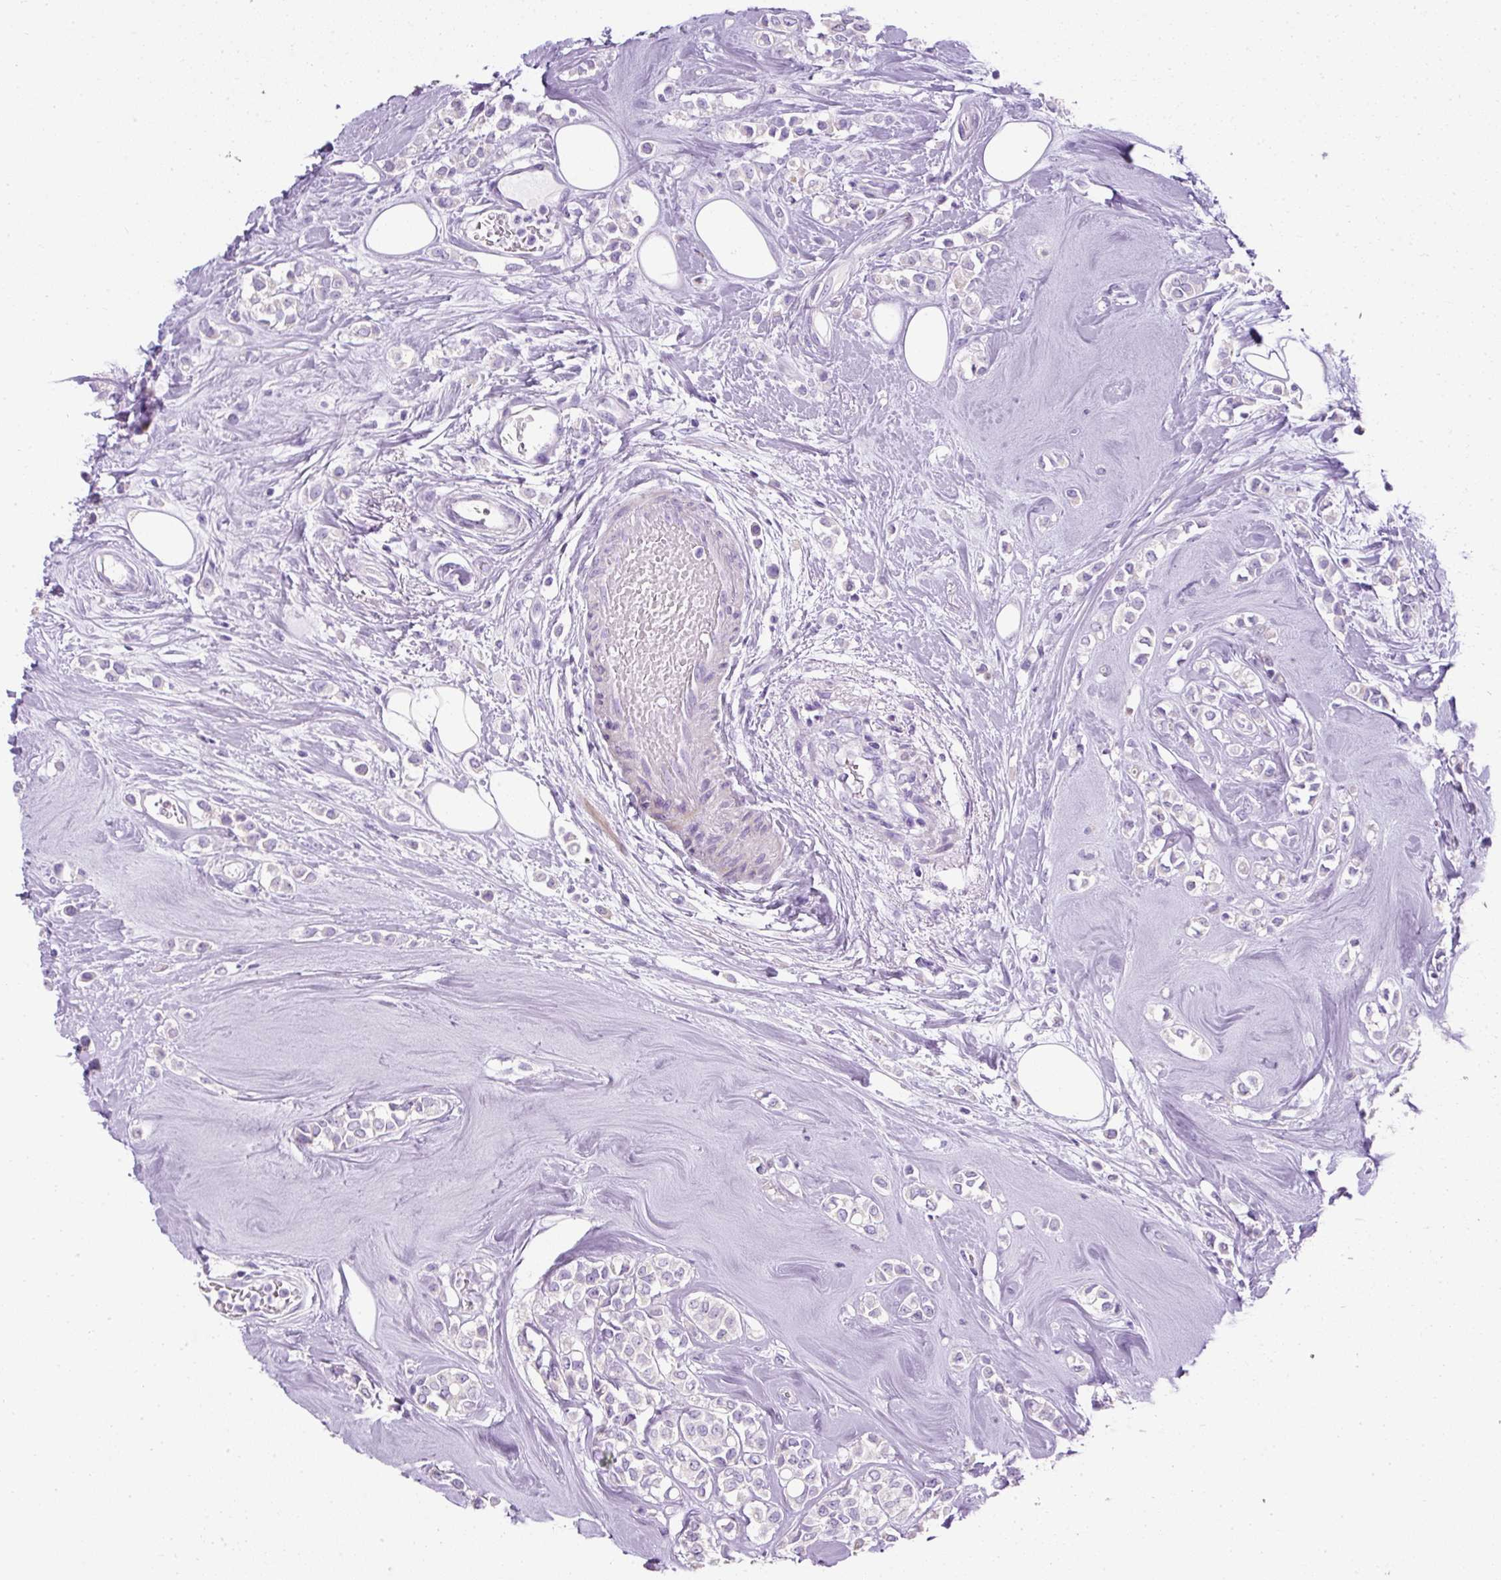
{"staining": {"intensity": "negative", "quantity": "none", "location": "none"}, "tissue": "breast cancer", "cell_type": "Tumor cells", "image_type": "cancer", "snomed": [{"axis": "morphology", "description": "Lobular carcinoma"}, {"axis": "topography", "description": "Breast"}], "caption": "Immunohistochemistry (IHC) of breast cancer shows no staining in tumor cells.", "gene": "C2CD4C", "patient": {"sex": "female", "age": 68}}